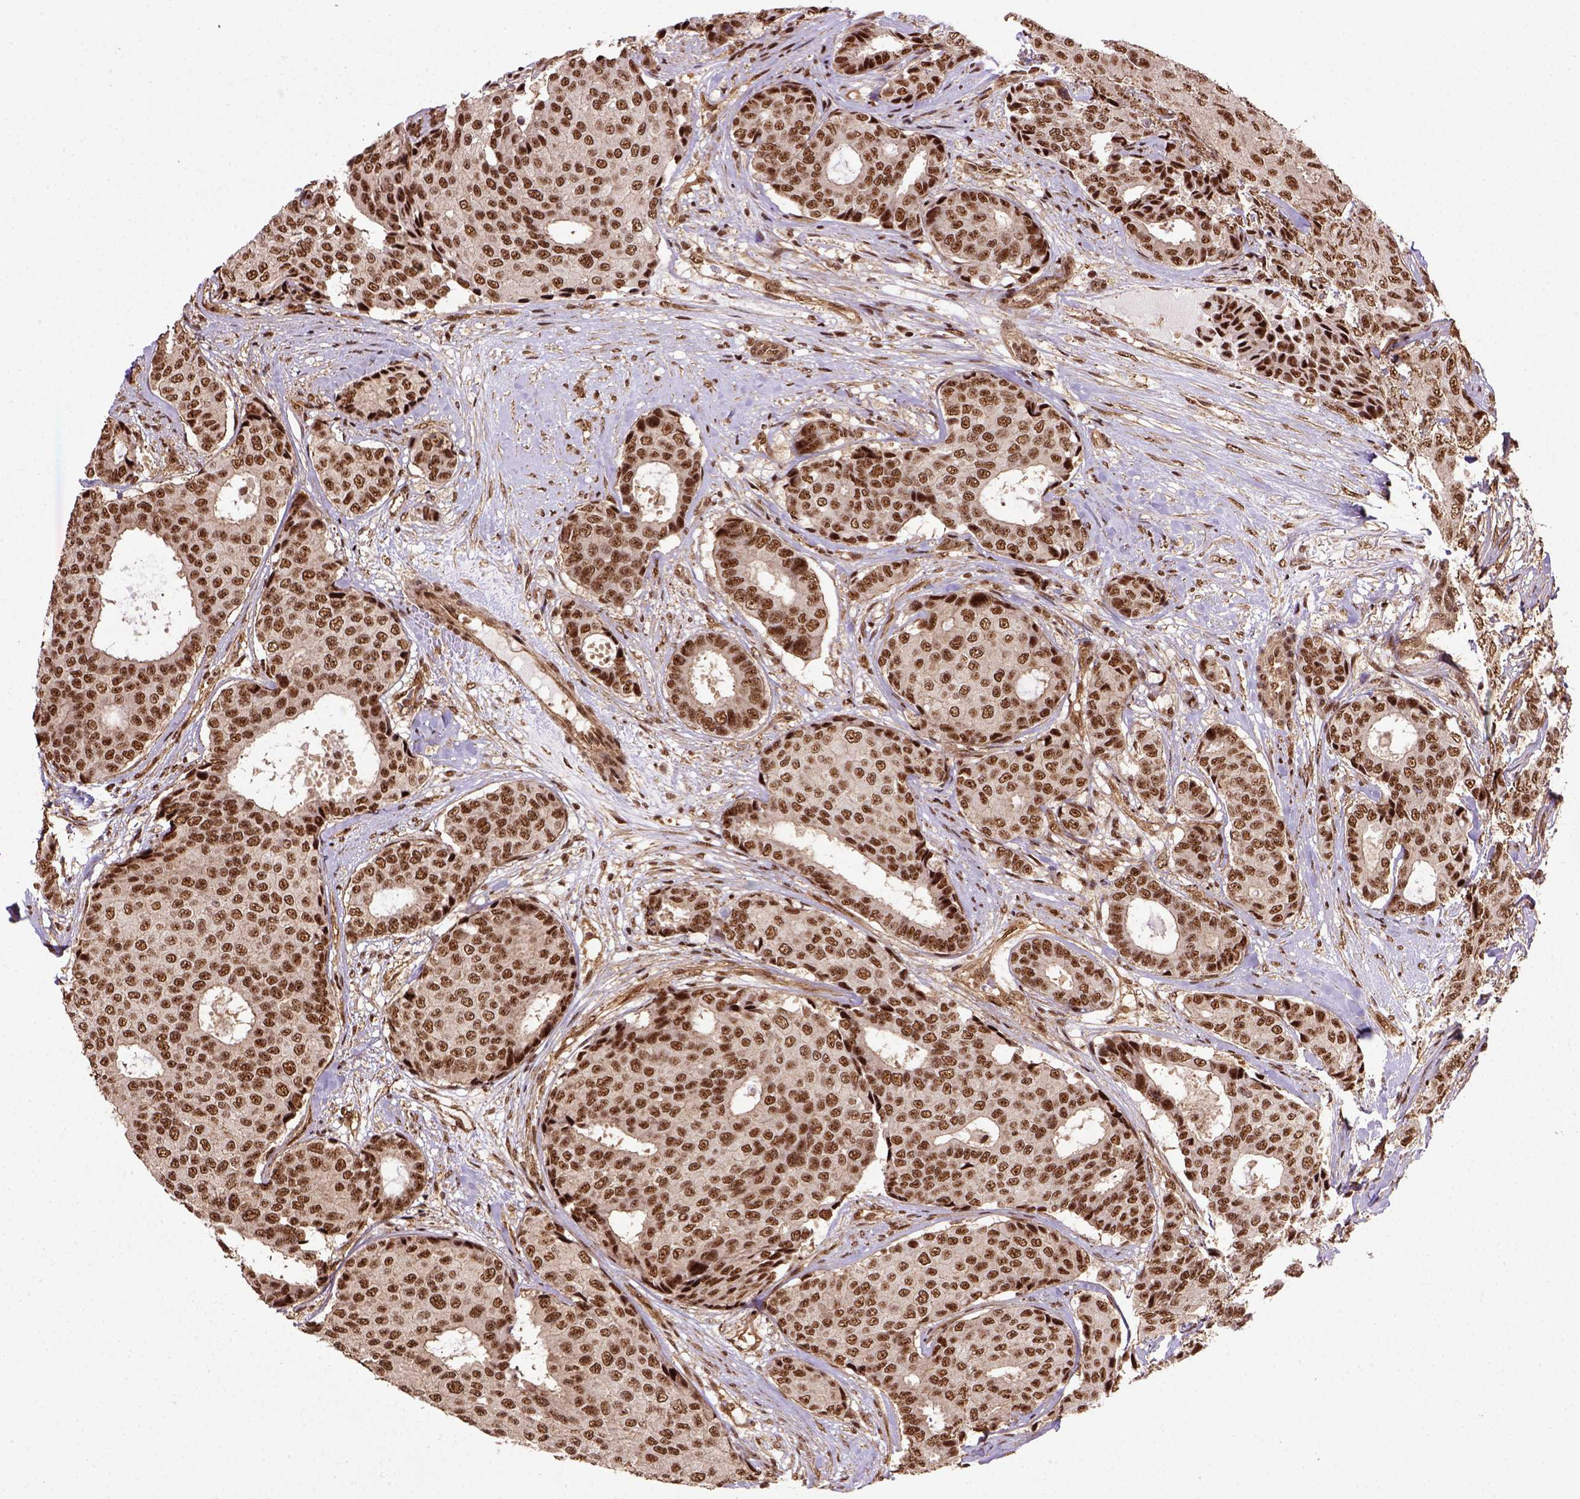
{"staining": {"intensity": "moderate", "quantity": ">75%", "location": "nuclear"}, "tissue": "breast cancer", "cell_type": "Tumor cells", "image_type": "cancer", "snomed": [{"axis": "morphology", "description": "Duct carcinoma"}, {"axis": "topography", "description": "Breast"}], "caption": "A brown stain highlights moderate nuclear expression of a protein in human breast cancer (infiltrating ductal carcinoma) tumor cells. (Brightfield microscopy of DAB IHC at high magnification).", "gene": "PPIG", "patient": {"sex": "female", "age": 75}}